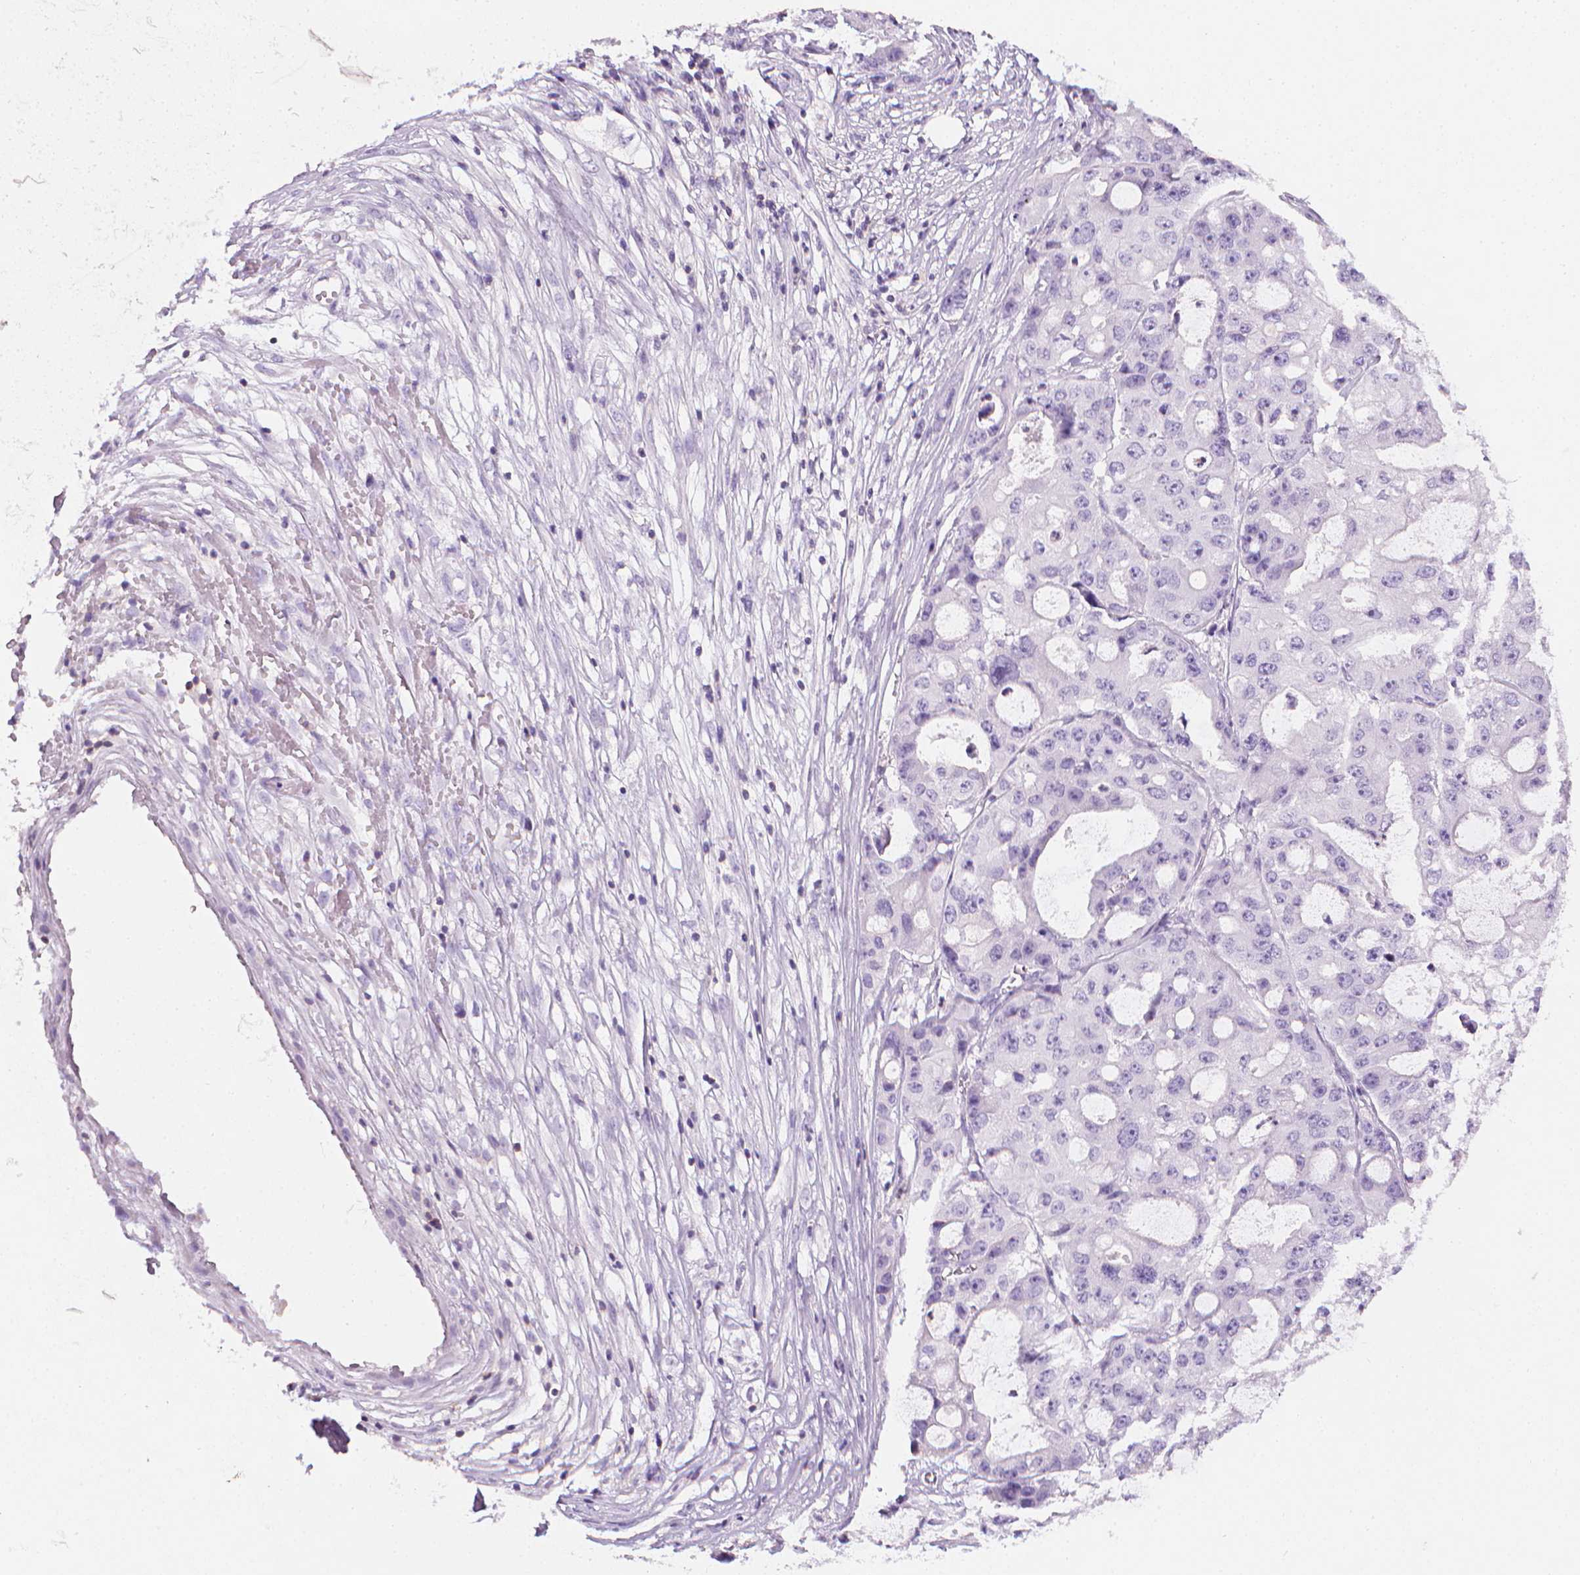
{"staining": {"intensity": "negative", "quantity": "none", "location": "none"}, "tissue": "ovarian cancer", "cell_type": "Tumor cells", "image_type": "cancer", "snomed": [{"axis": "morphology", "description": "Cystadenocarcinoma, serous, NOS"}, {"axis": "topography", "description": "Ovary"}], "caption": "Tumor cells are negative for protein expression in human ovarian serous cystadenocarcinoma. The staining was performed using DAB (3,3'-diaminobenzidine) to visualize the protein expression in brown, while the nuclei were stained in blue with hematoxylin (Magnification: 20x).", "gene": "DCAF8L1", "patient": {"sex": "female", "age": 56}}